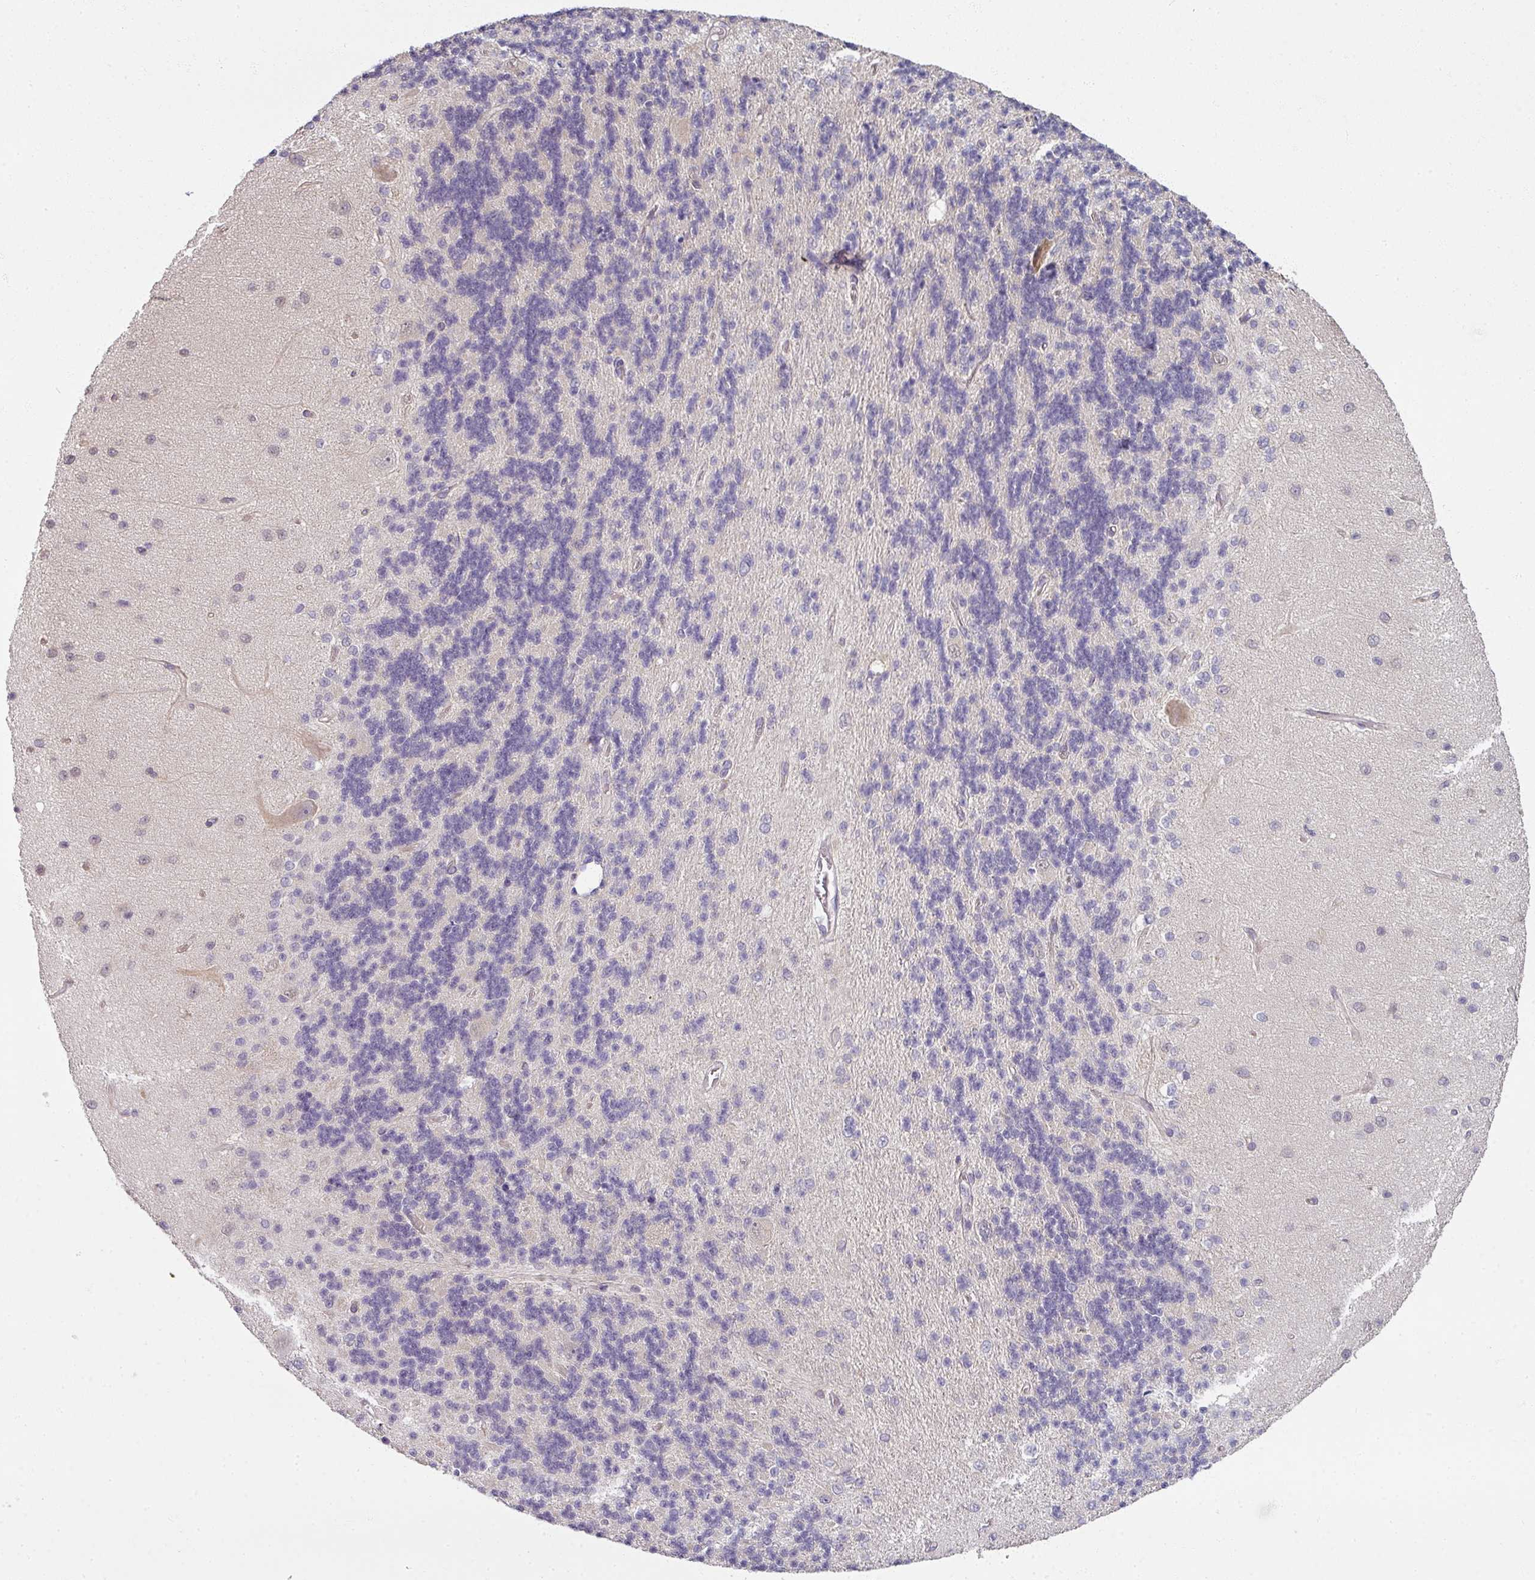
{"staining": {"intensity": "weak", "quantity": "25%-75%", "location": "cytoplasmic/membranous"}, "tissue": "cerebellum", "cell_type": "Cells in granular layer", "image_type": "normal", "snomed": [{"axis": "morphology", "description": "Normal tissue, NOS"}, {"axis": "topography", "description": "Cerebellum"}], "caption": "Immunohistochemistry micrograph of benign cerebellum: cerebellum stained using IHC exhibits low levels of weak protein expression localized specifically in the cytoplasmic/membranous of cells in granular layer, appearing as a cytoplasmic/membranous brown color.", "gene": "MYMK", "patient": {"sex": "female", "age": 29}}